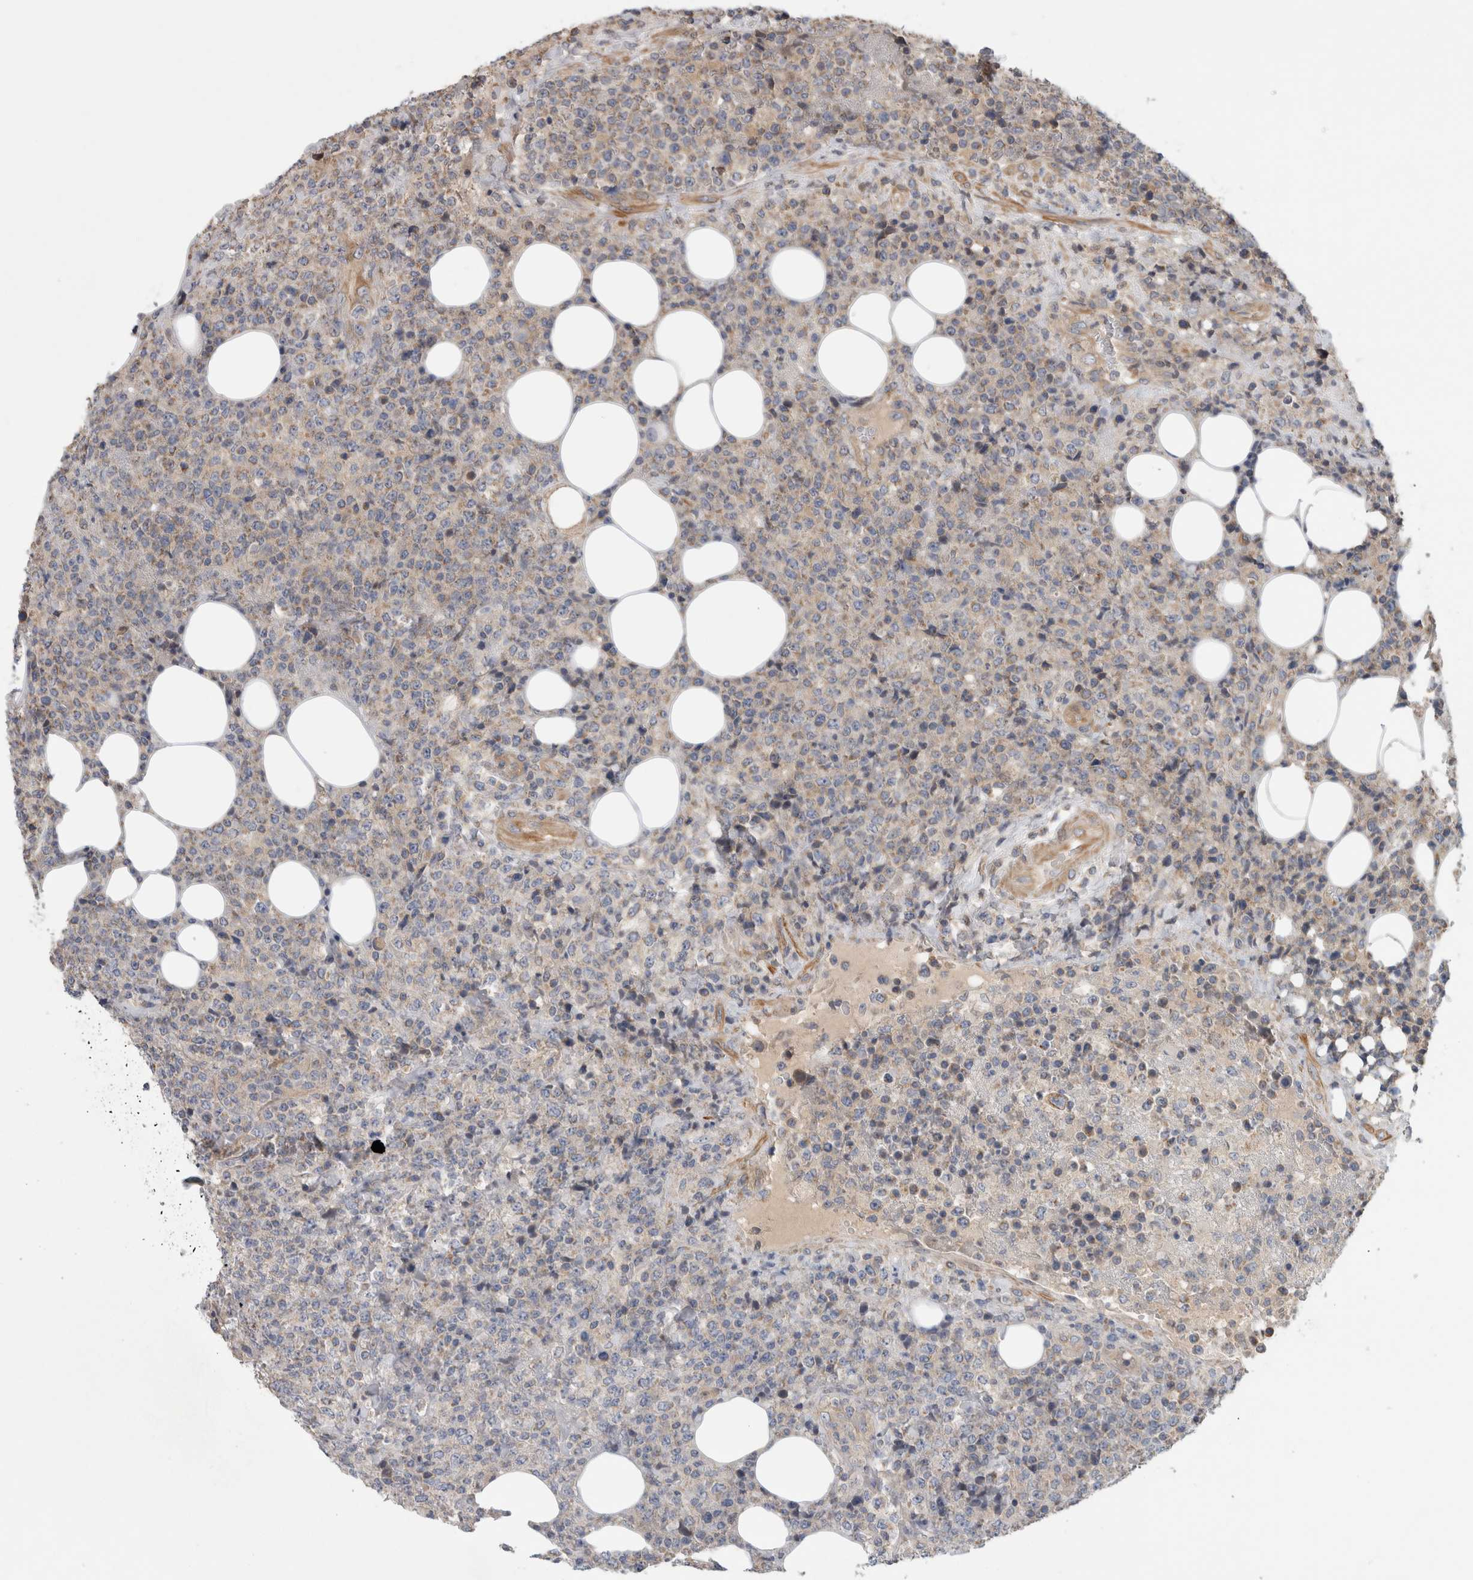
{"staining": {"intensity": "weak", "quantity": "<25%", "location": "cytoplasmic/membranous"}, "tissue": "lymphoma", "cell_type": "Tumor cells", "image_type": "cancer", "snomed": [{"axis": "morphology", "description": "Malignant lymphoma, non-Hodgkin's type, High grade"}, {"axis": "topography", "description": "Lymph node"}], "caption": "Immunohistochemistry (IHC) photomicrograph of lymphoma stained for a protein (brown), which displays no staining in tumor cells.", "gene": "SFXN2", "patient": {"sex": "male", "age": 13}}